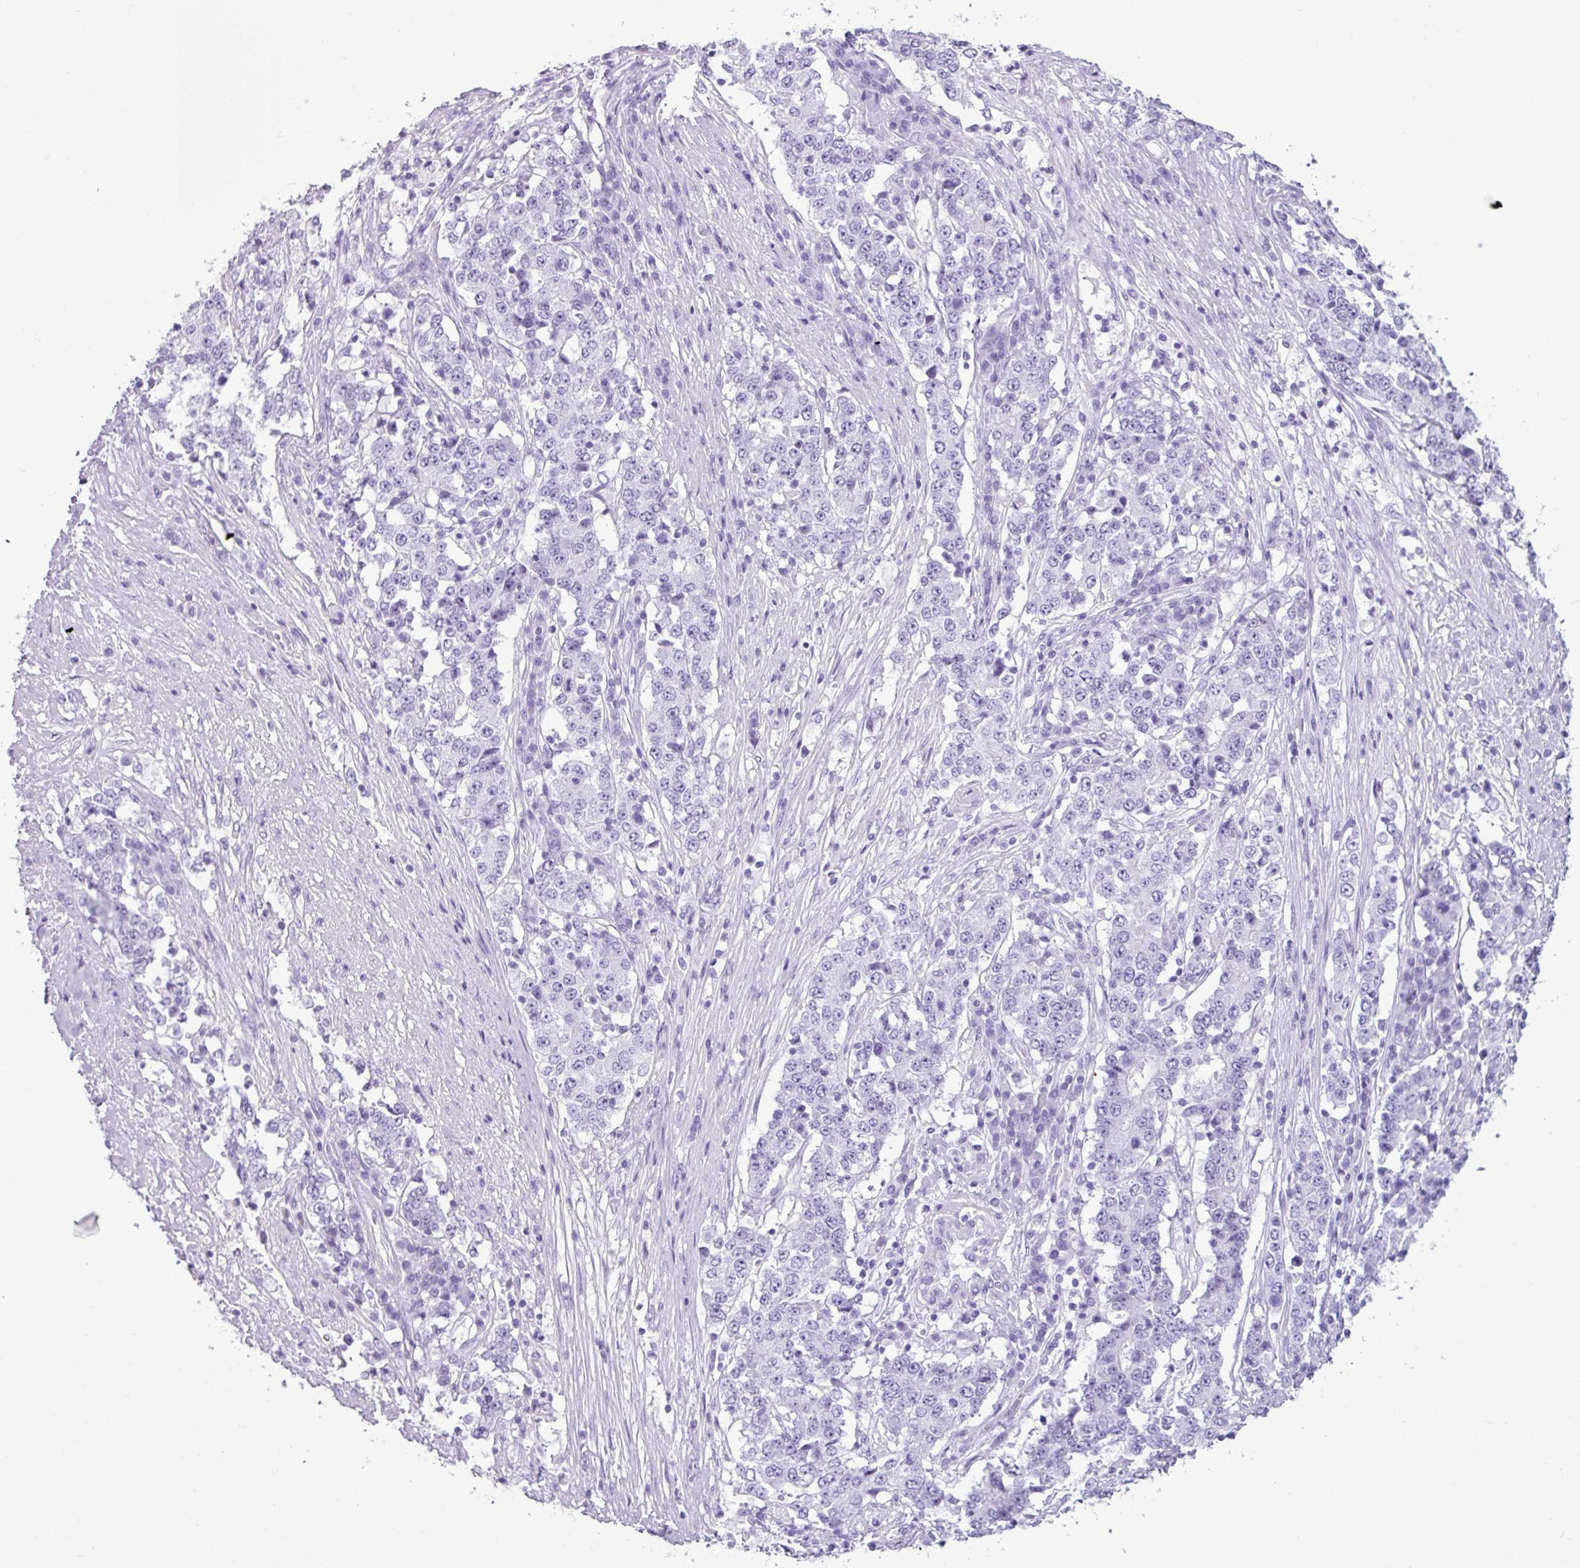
{"staining": {"intensity": "negative", "quantity": "none", "location": "none"}, "tissue": "stomach cancer", "cell_type": "Tumor cells", "image_type": "cancer", "snomed": [{"axis": "morphology", "description": "Adenocarcinoma, NOS"}, {"axis": "topography", "description": "Stomach"}], "caption": "DAB (3,3'-diaminobenzidine) immunohistochemical staining of human stomach adenocarcinoma displays no significant staining in tumor cells. (DAB IHC visualized using brightfield microscopy, high magnification).", "gene": "AMY1B", "patient": {"sex": "male", "age": 59}}